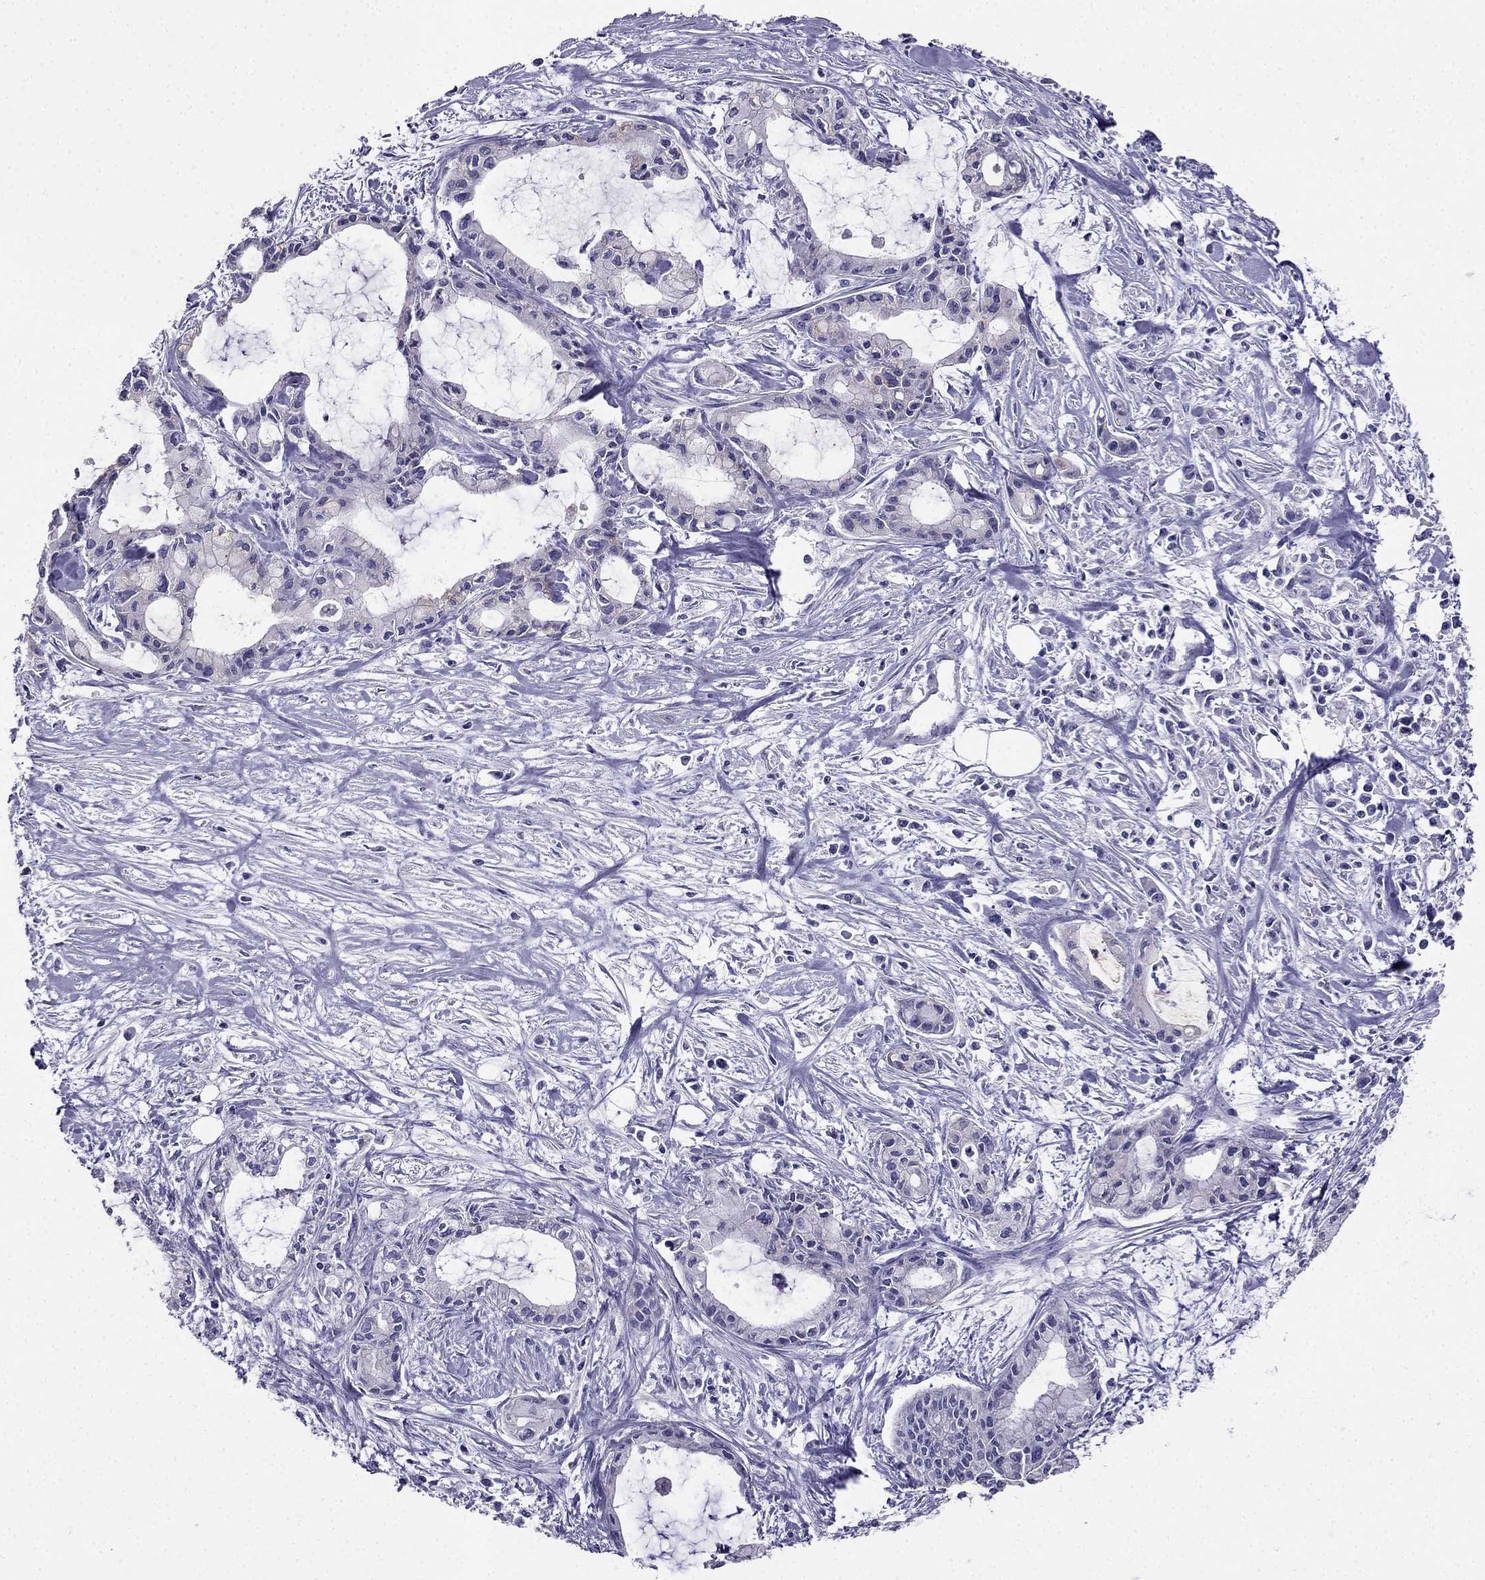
{"staining": {"intensity": "negative", "quantity": "none", "location": "none"}, "tissue": "pancreatic cancer", "cell_type": "Tumor cells", "image_type": "cancer", "snomed": [{"axis": "morphology", "description": "Adenocarcinoma, NOS"}, {"axis": "topography", "description": "Pancreas"}], "caption": "DAB (3,3'-diaminobenzidine) immunohistochemical staining of human pancreatic adenocarcinoma demonstrates no significant positivity in tumor cells.", "gene": "PTH", "patient": {"sex": "male", "age": 48}}